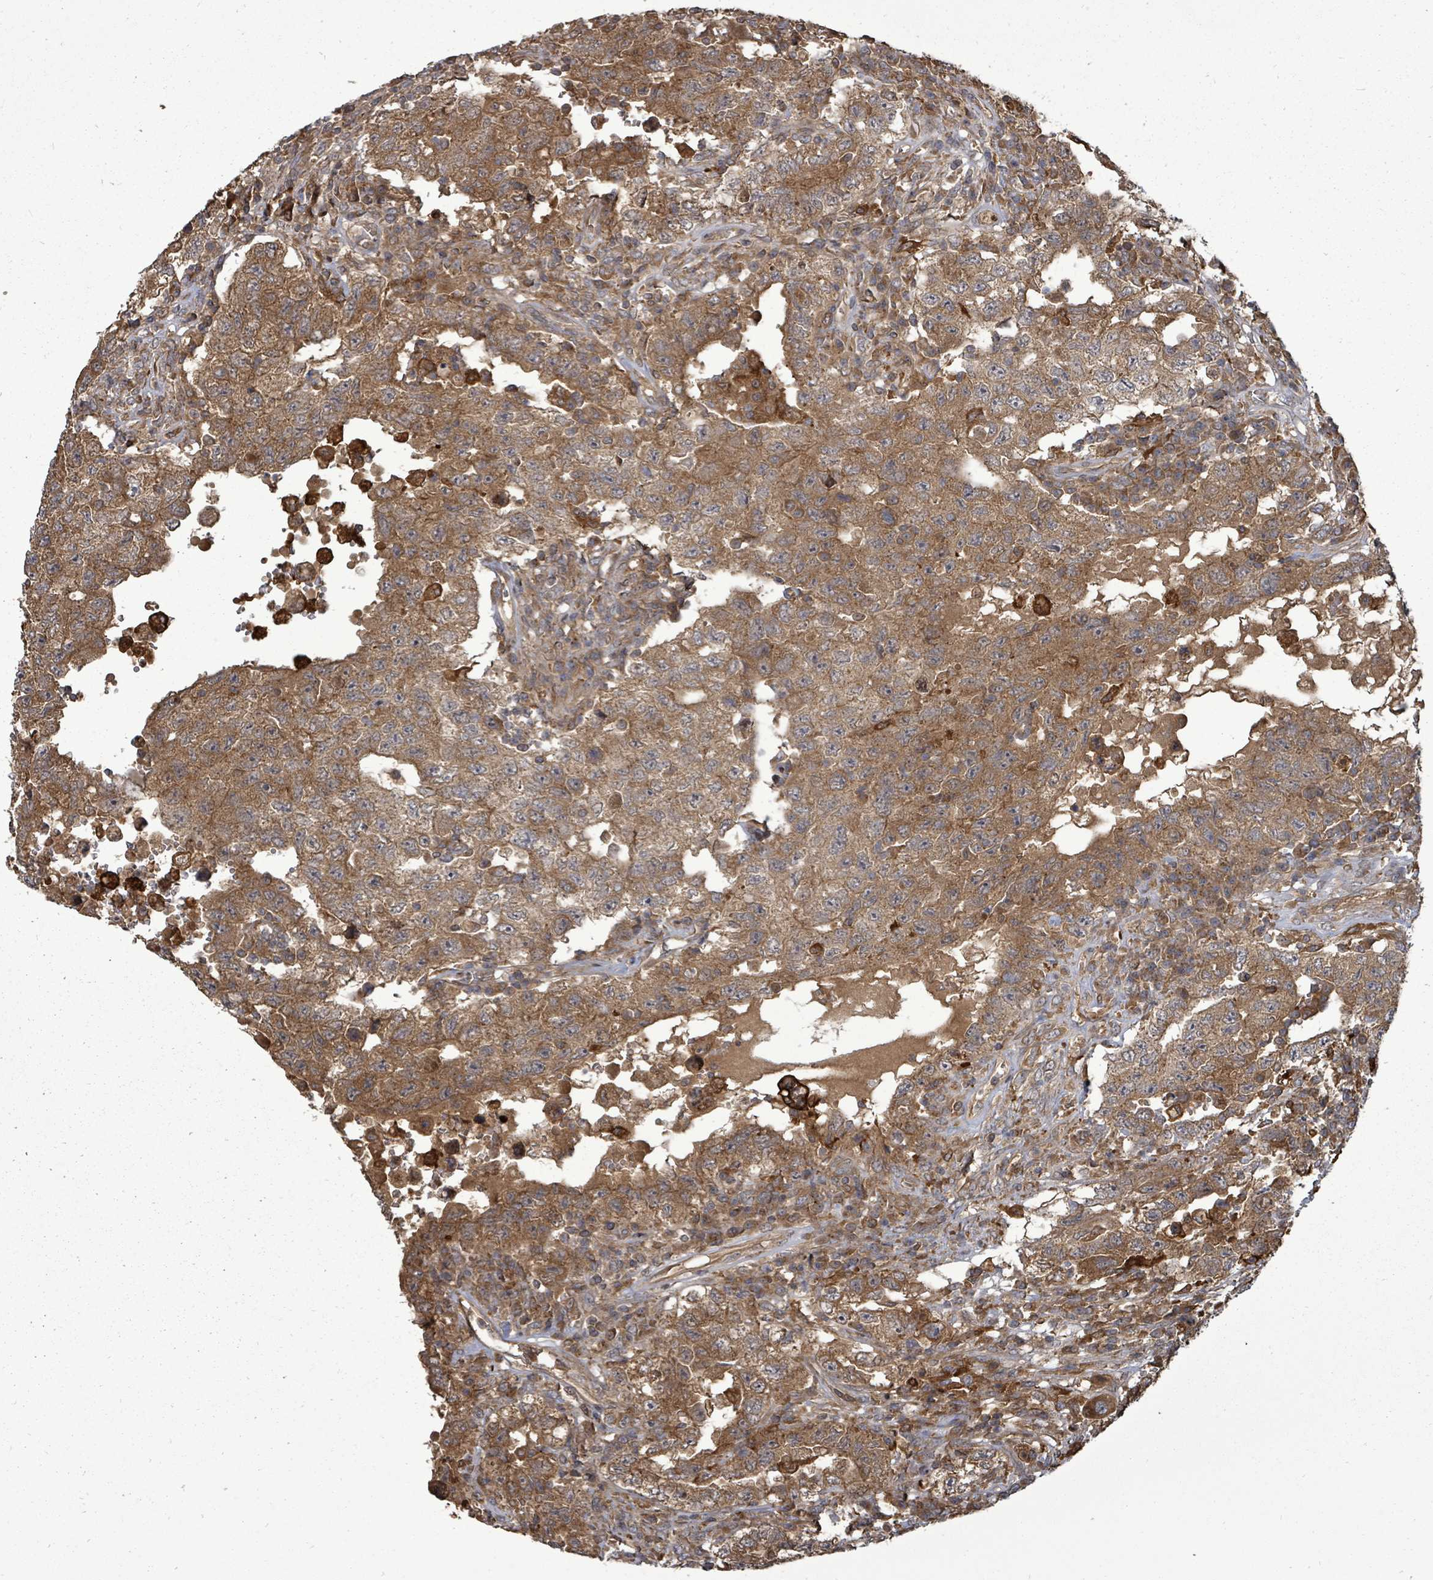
{"staining": {"intensity": "moderate", "quantity": ">75%", "location": "cytoplasmic/membranous"}, "tissue": "testis cancer", "cell_type": "Tumor cells", "image_type": "cancer", "snomed": [{"axis": "morphology", "description": "Carcinoma, Embryonal, NOS"}, {"axis": "topography", "description": "Testis"}], "caption": "Tumor cells demonstrate medium levels of moderate cytoplasmic/membranous expression in about >75% of cells in human embryonal carcinoma (testis).", "gene": "EIF3C", "patient": {"sex": "male", "age": 26}}